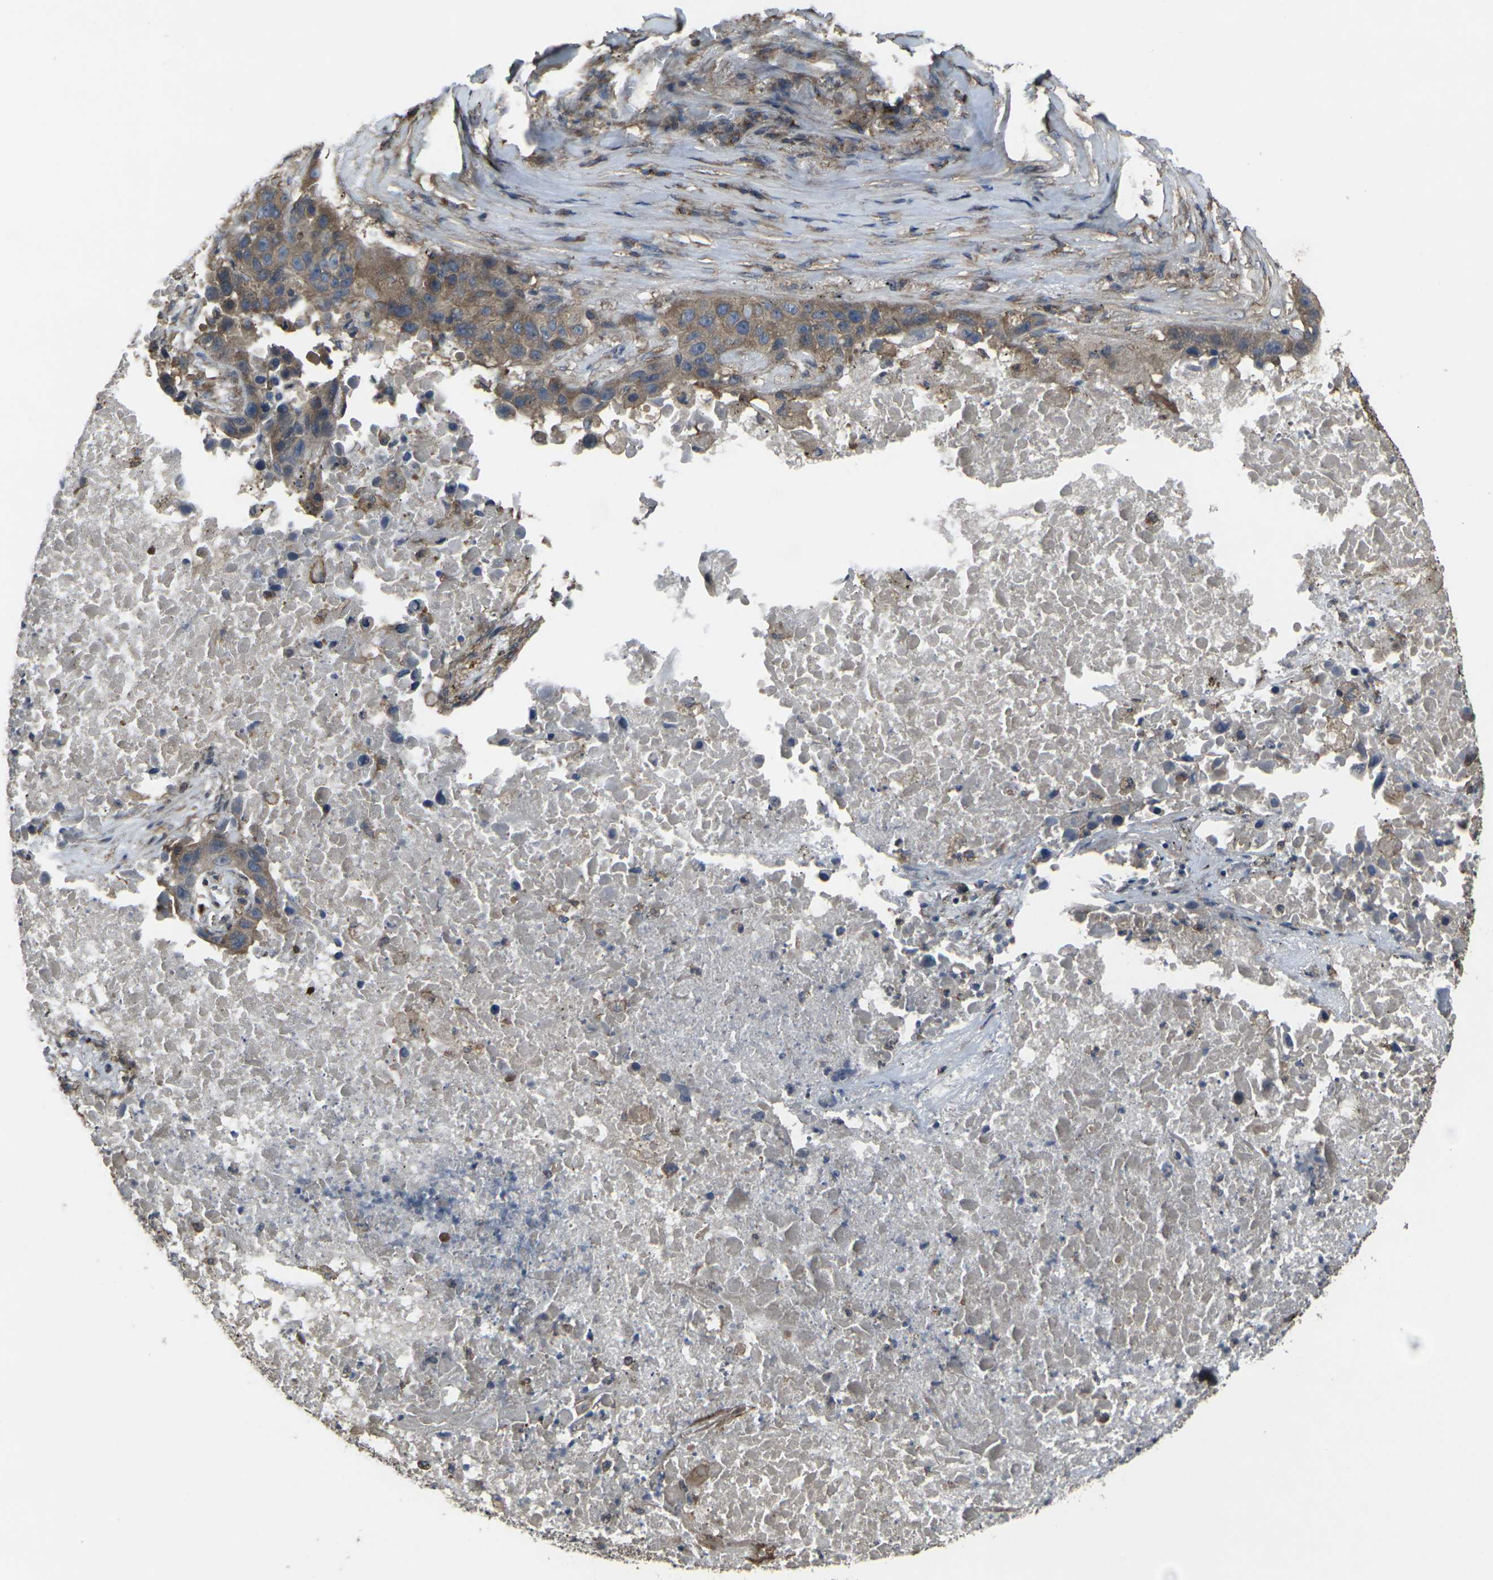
{"staining": {"intensity": "moderate", "quantity": ">75%", "location": "cytoplasmic/membranous"}, "tissue": "lung cancer", "cell_type": "Tumor cells", "image_type": "cancer", "snomed": [{"axis": "morphology", "description": "Squamous cell carcinoma, NOS"}, {"axis": "topography", "description": "Lung"}], "caption": "Protein expression analysis of squamous cell carcinoma (lung) displays moderate cytoplasmic/membranous positivity in about >75% of tumor cells. (DAB (3,3'-diaminobenzidine) = brown stain, brightfield microscopy at high magnification).", "gene": "PRKACB", "patient": {"sex": "male", "age": 57}}